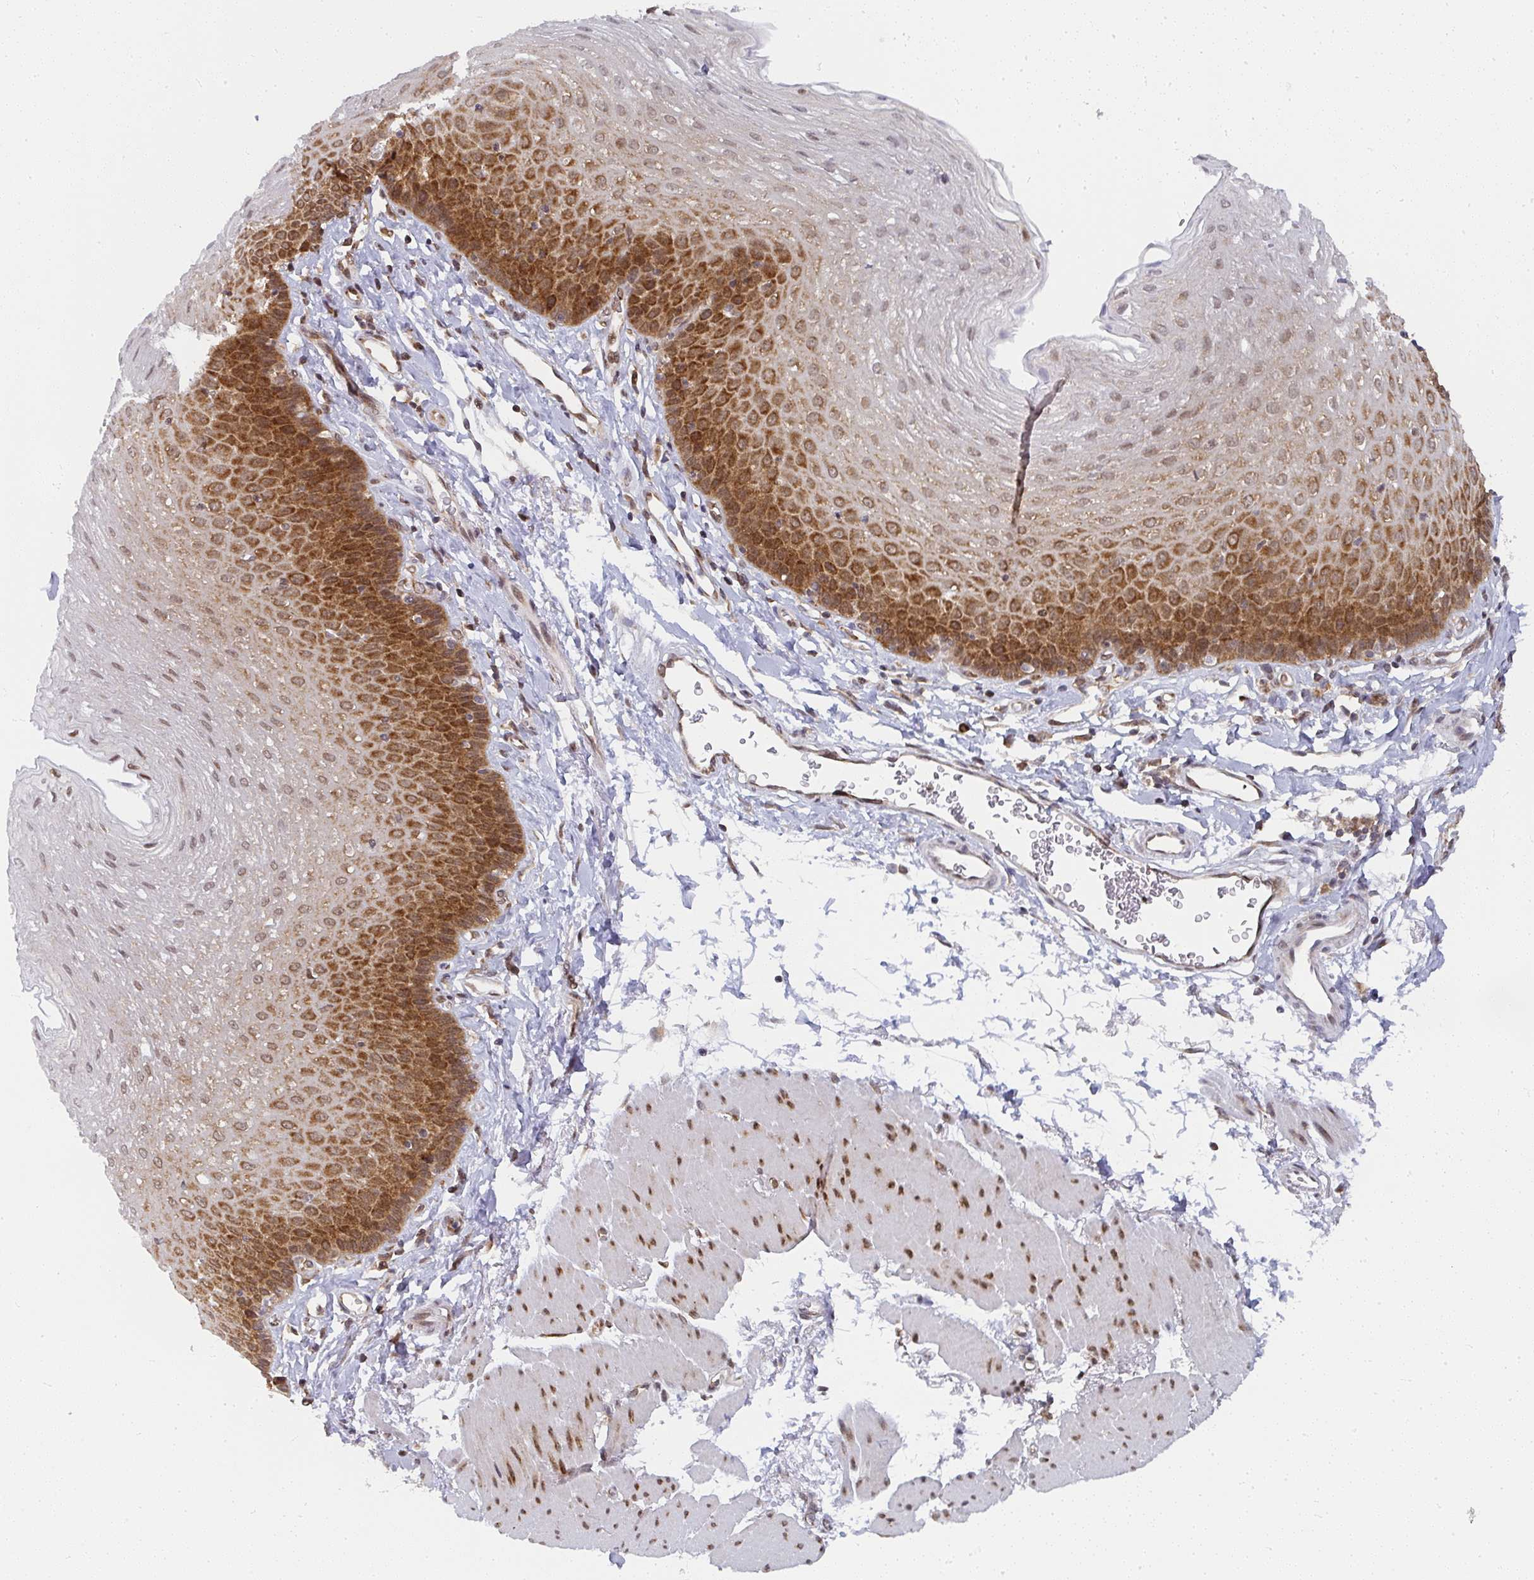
{"staining": {"intensity": "strong", "quantity": ">75%", "location": "cytoplasmic/membranous"}, "tissue": "esophagus", "cell_type": "Squamous epithelial cells", "image_type": "normal", "snomed": [{"axis": "morphology", "description": "Normal tissue, NOS"}, {"axis": "topography", "description": "Esophagus"}], "caption": "Immunohistochemical staining of normal human esophagus exhibits high levels of strong cytoplasmic/membranous staining in about >75% of squamous epithelial cells.", "gene": "SYNCRIP", "patient": {"sex": "female", "age": 81}}